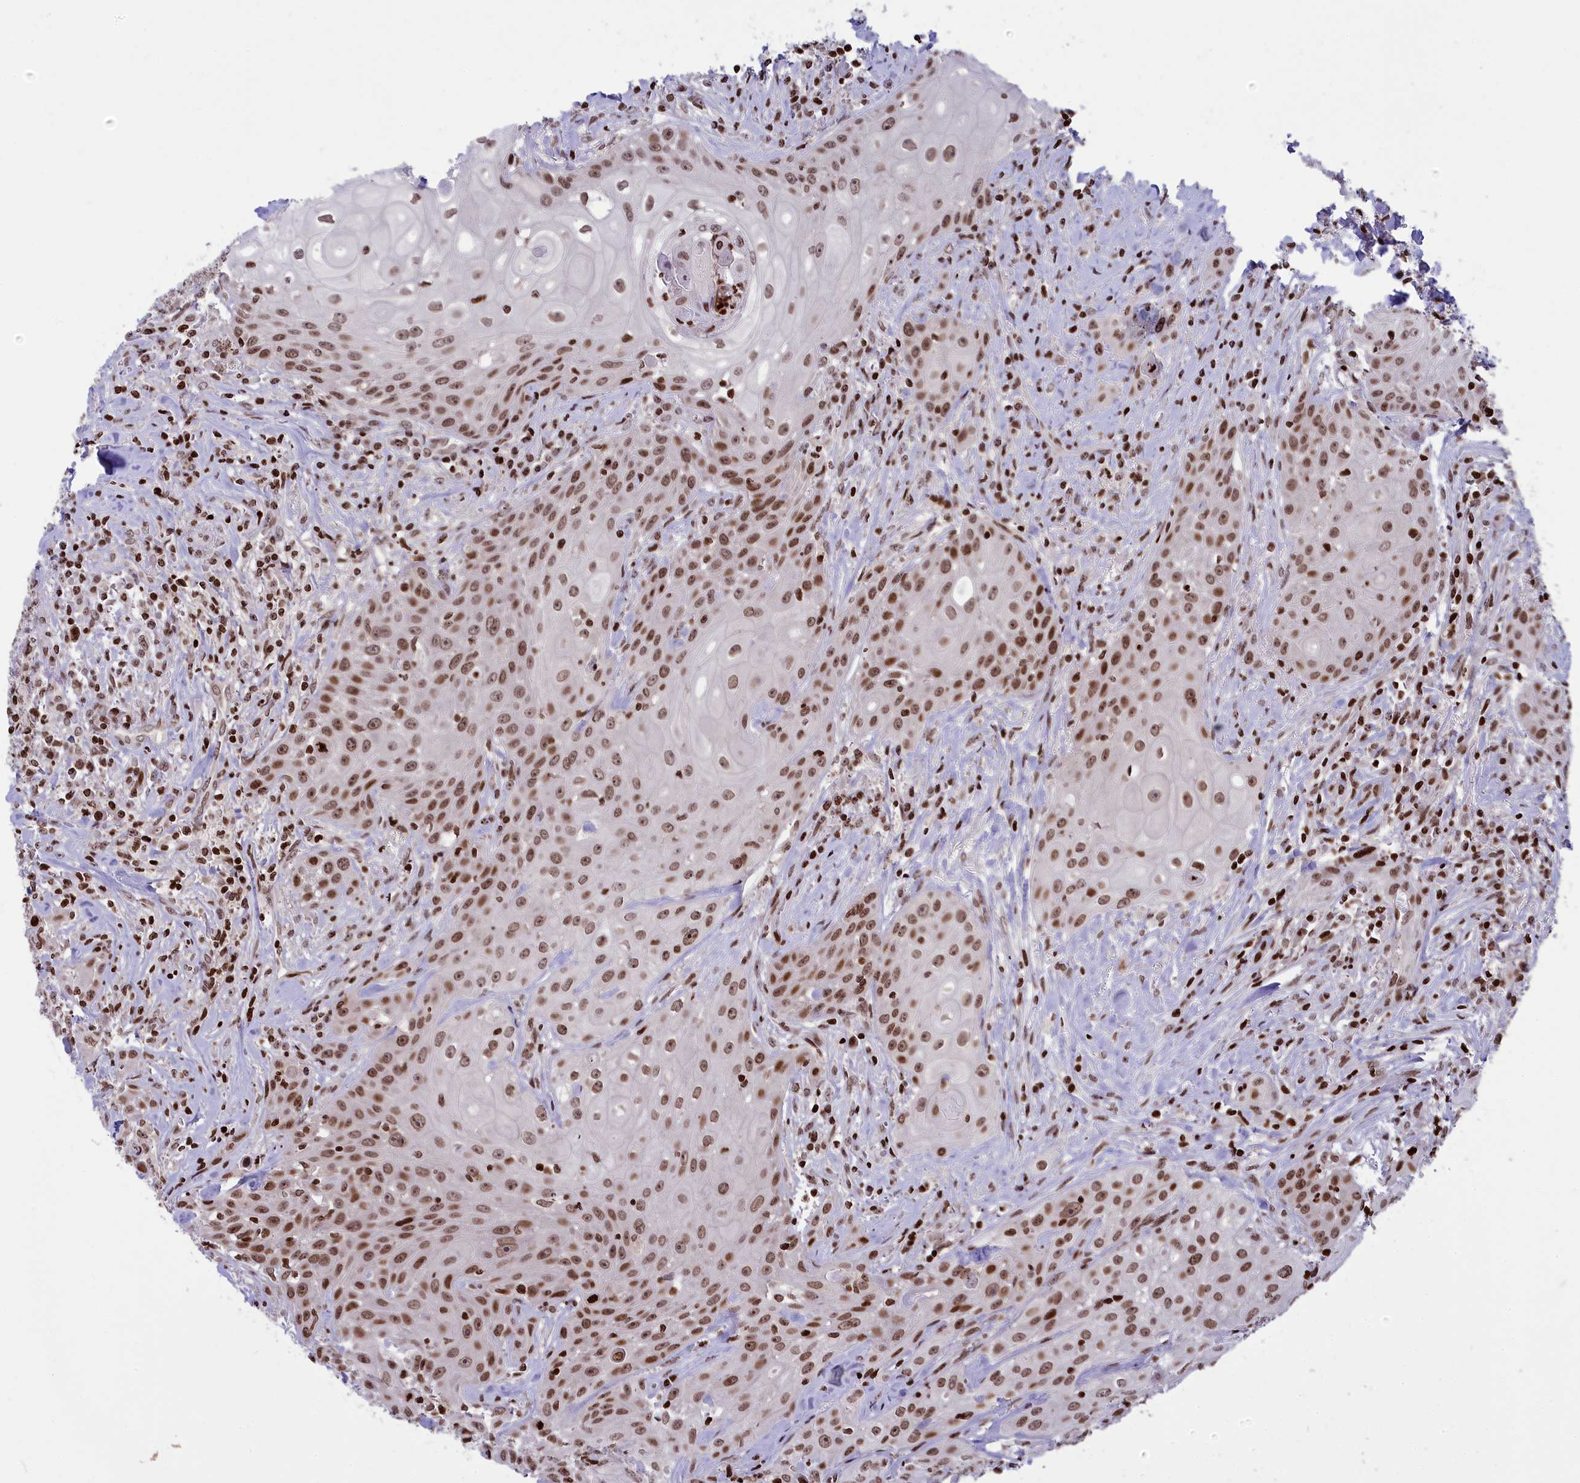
{"staining": {"intensity": "moderate", "quantity": ">75%", "location": "nuclear"}, "tissue": "head and neck cancer", "cell_type": "Tumor cells", "image_type": "cancer", "snomed": [{"axis": "morphology", "description": "Squamous cell carcinoma, NOS"}, {"axis": "topography", "description": "Oral tissue"}, {"axis": "topography", "description": "Head-Neck"}], "caption": "The photomicrograph demonstrates immunohistochemical staining of head and neck squamous cell carcinoma. There is moderate nuclear staining is identified in about >75% of tumor cells.", "gene": "TET2", "patient": {"sex": "female", "age": 82}}